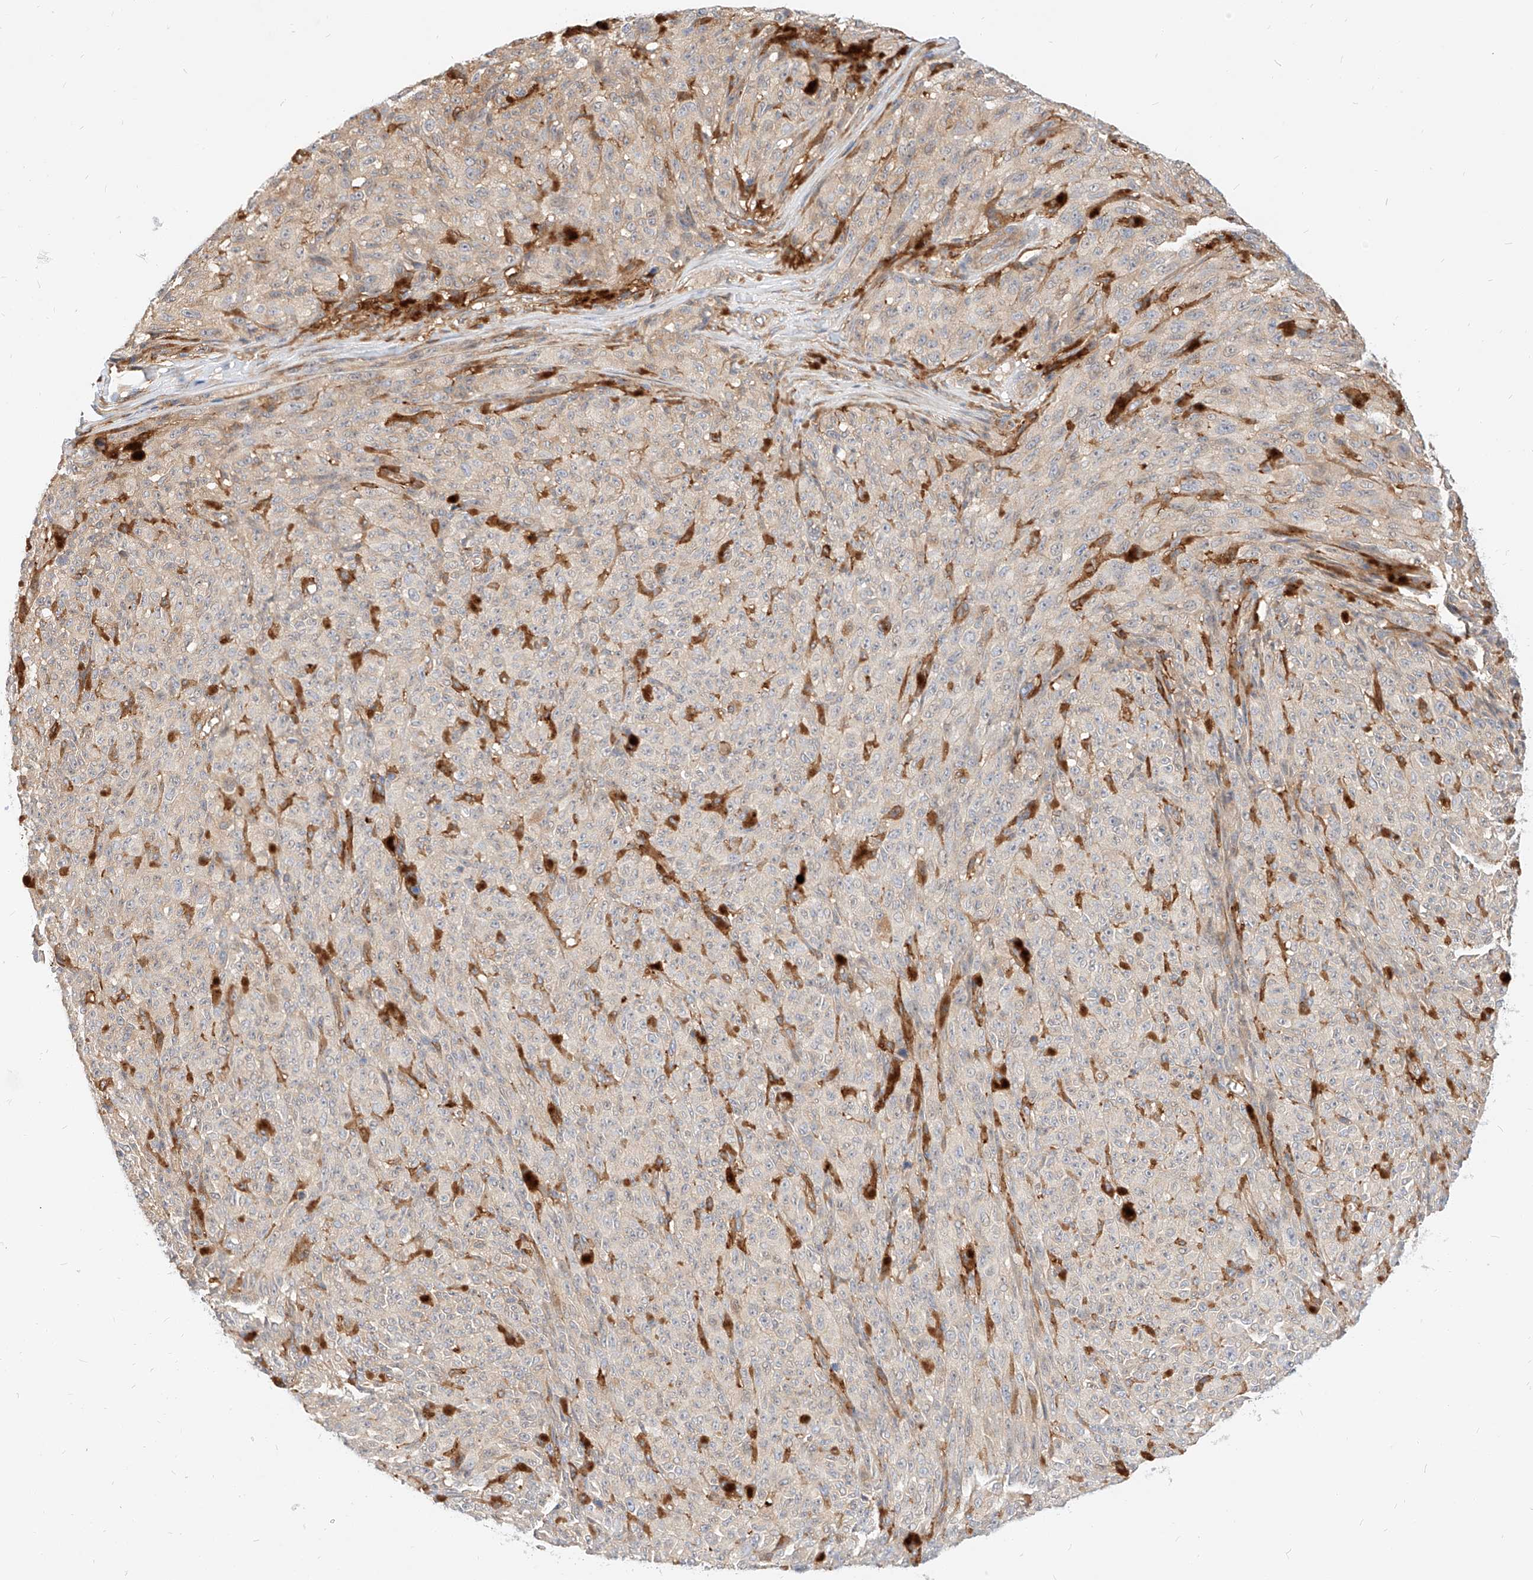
{"staining": {"intensity": "negative", "quantity": "none", "location": "none"}, "tissue": "melanoma", "cell_type": "Tumor cells", "image_type": "cancer", "snomed": [{"axis": "morphology", "description": "Malignant melanoma, NOS"}, {"axis": "topography", "description": "Skin"}], "caption": "Human malignant melanoma stained for a protein using immunohistochemistry (IHC) exhibits no staining in tumor cells.", "gene": "NFAM1", "patient": {"sex": "female", "age": 82}}